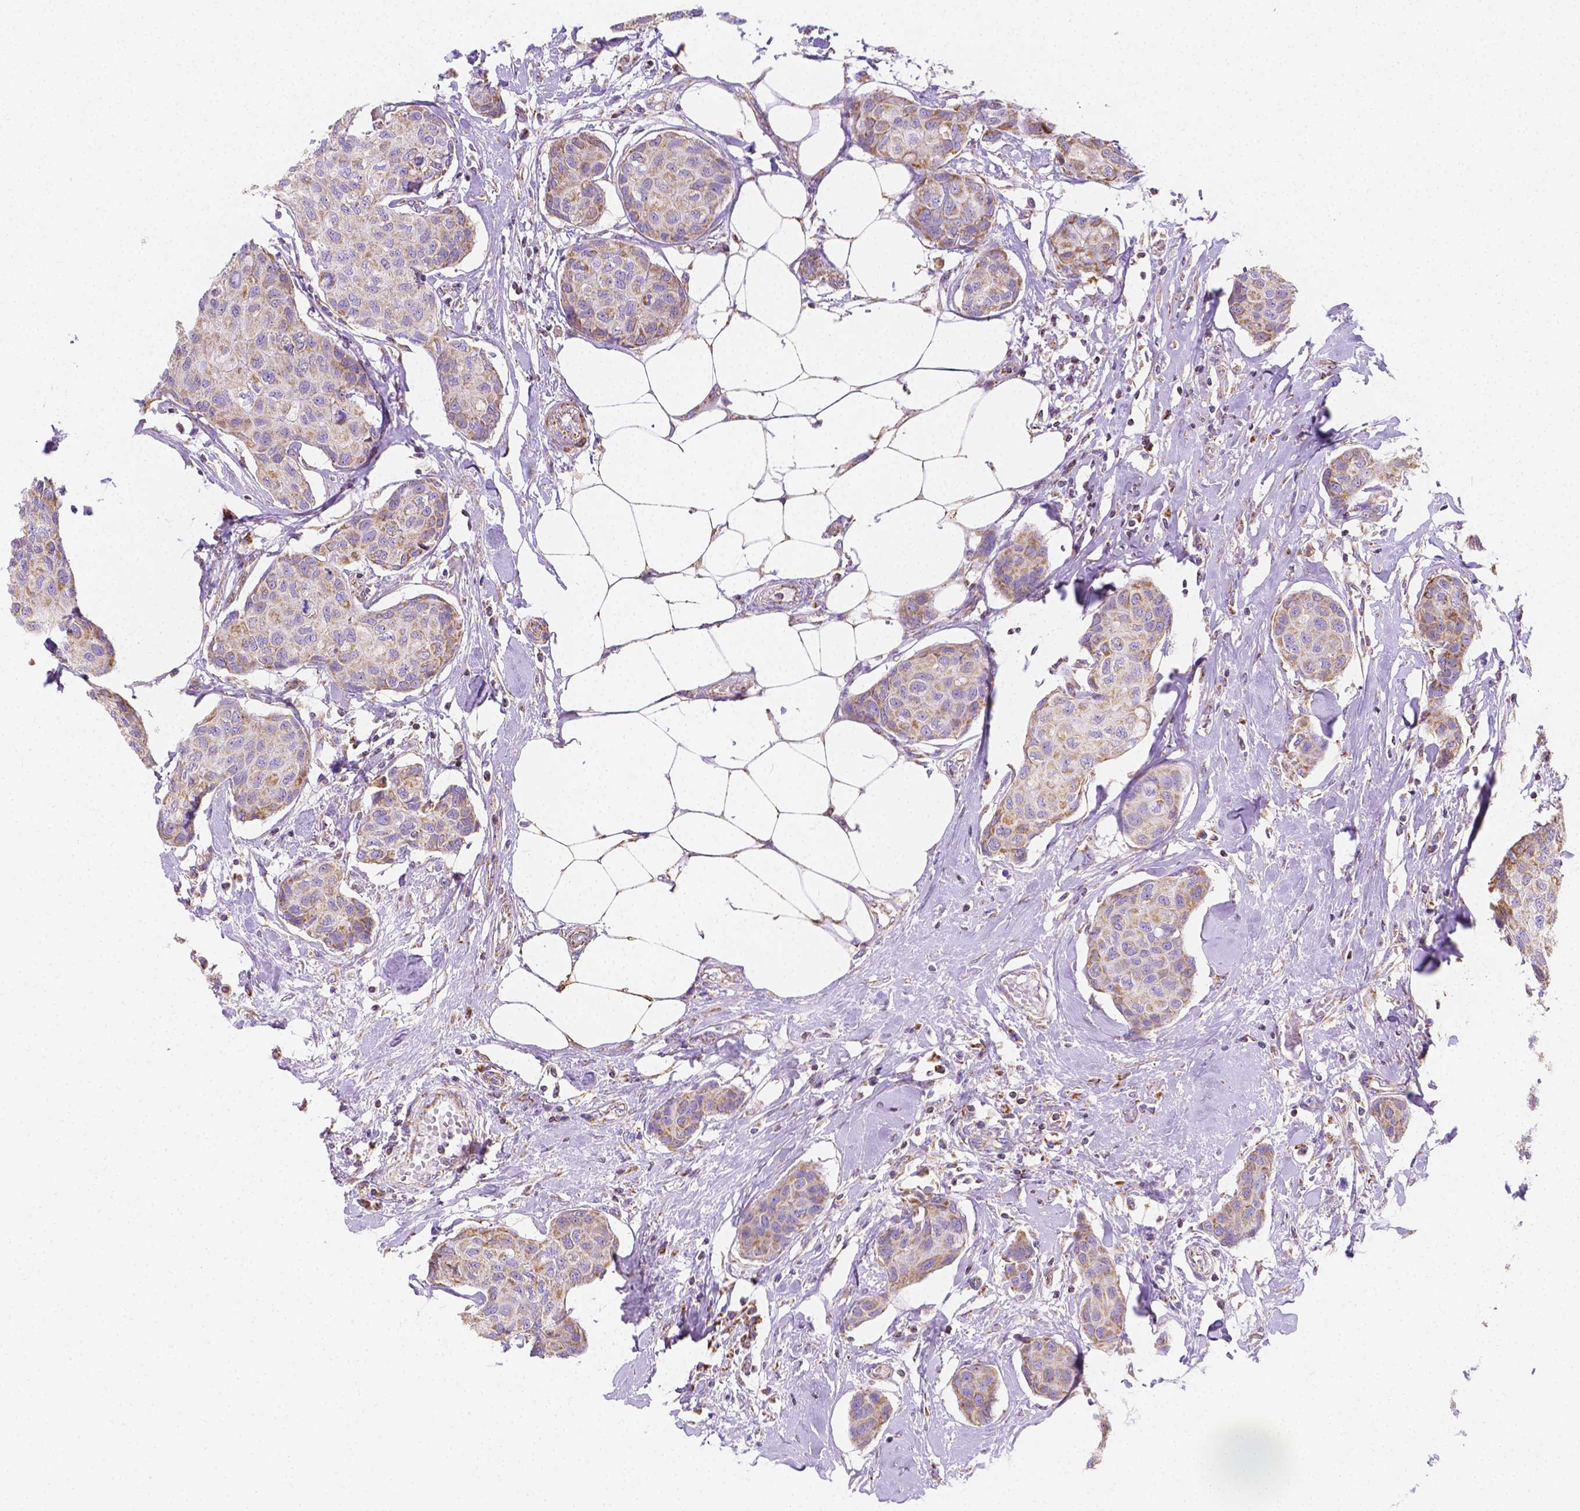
{"staining": {"intensity": "weak", "quantity": "25%-75%", "location": "cytoplasmic/membranous"}, "tissue": "breast cancer", "cell_type": "Tumor cells", "image_type": "cancer", "snomed": [{"axis": "morphology", "description": "Duct carcinoma"}, {"axis": "topography", "description": "Breast"}], "caption": "Immunohistochemical staining of breast cancer (infiltrating ductal carcinoma) displays low levels of weak cytoplasmic/membranous staining in about 25%-75% of tumor cells.", "gene": "SGTB", "patient": {"sex": "female", "age": 80}}